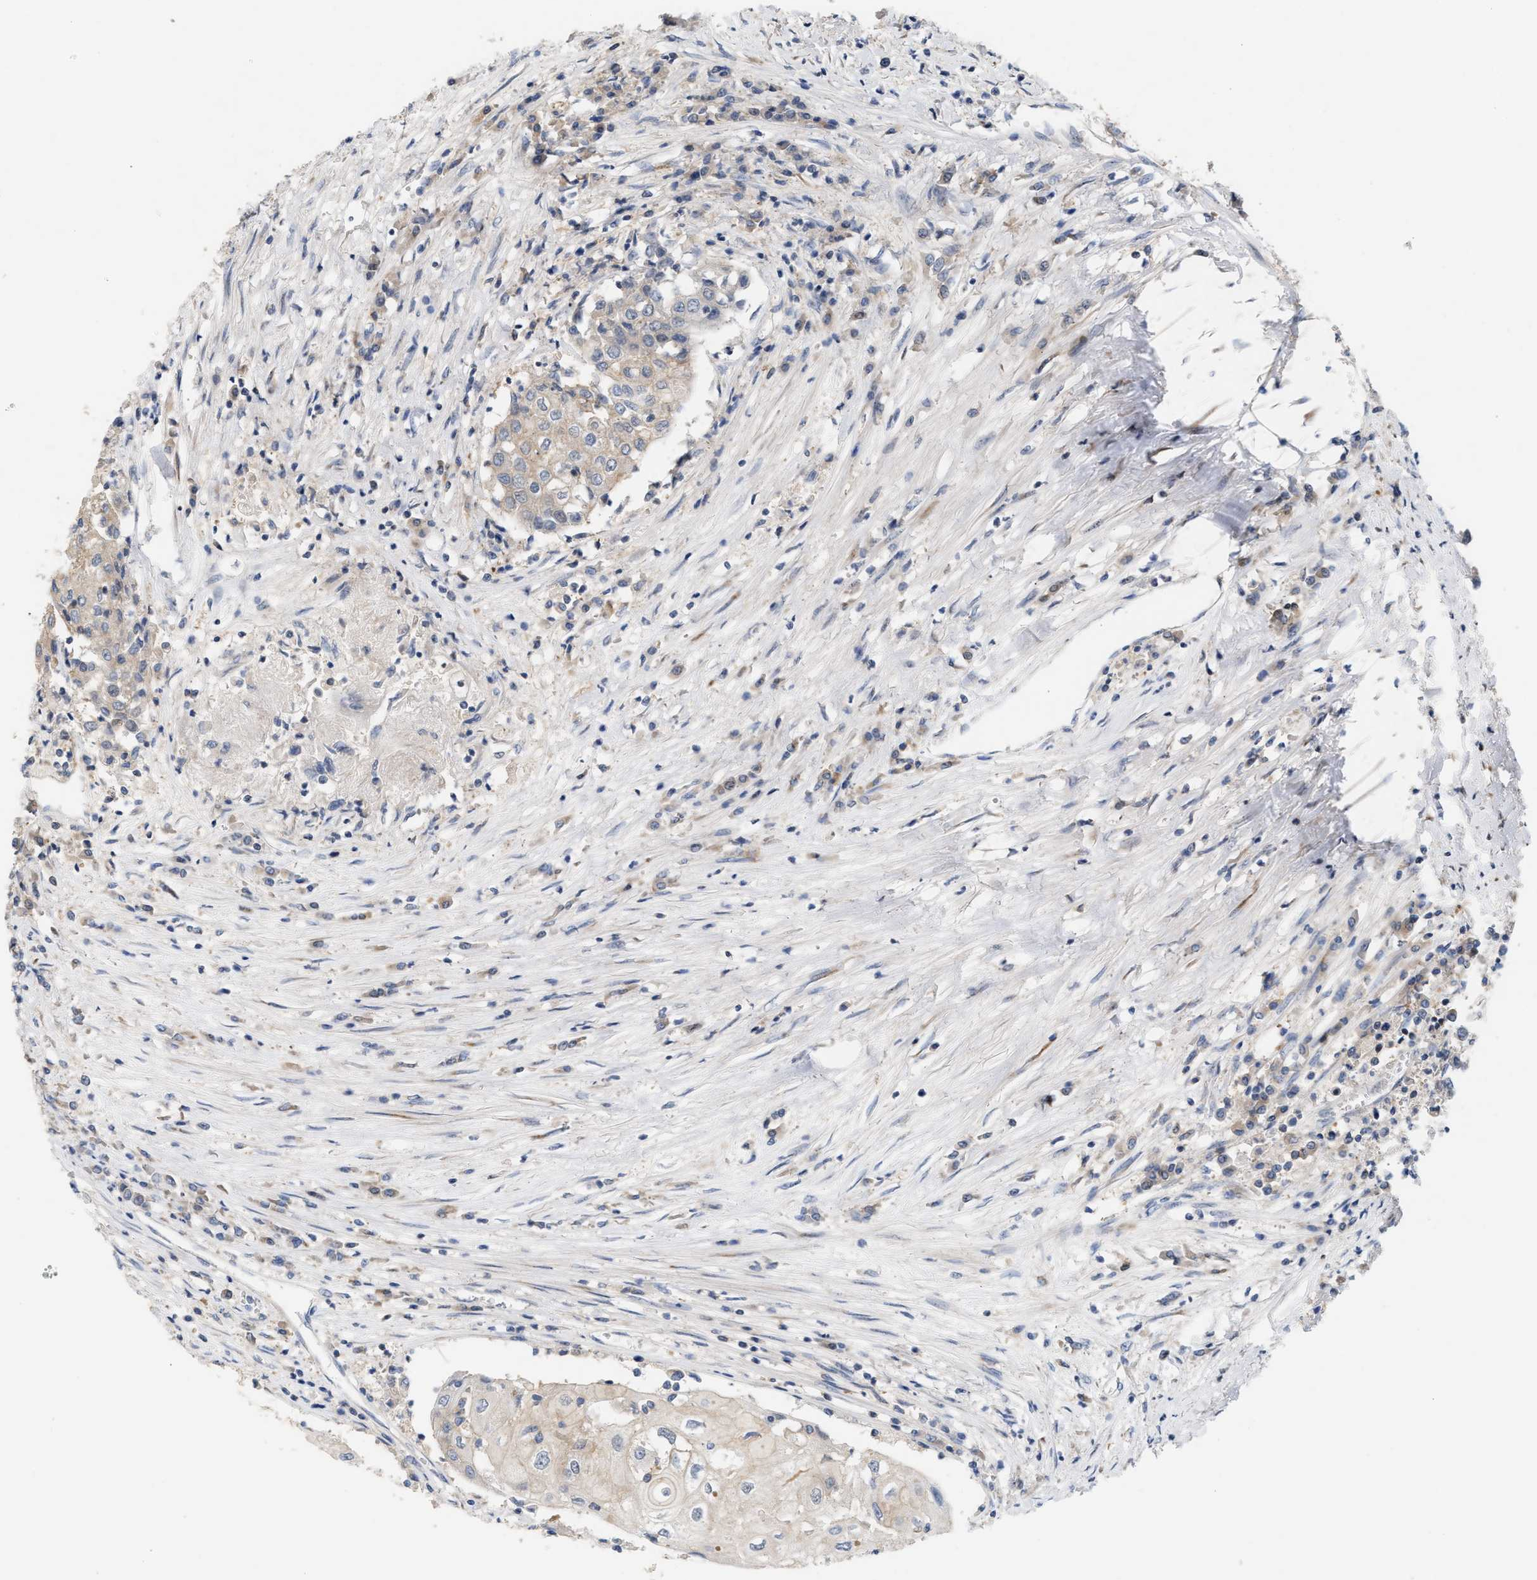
{"staining": {"intensity": "weak", "quantity": "<25%", "location": "cytoplasmic/membranous"}, "tissue": "urothelial cancer", "cell_type": "Tumor cells", "image_type": "cancer", "snomed": [{"axis": "morphology", "description": "Urothelial carcinoma, High grade"}, {"axis": "topography", "description": "Urinary bladder"}], "caption": "There is no significant staining in tumor cells of high-grade urothelial carcinoma.", "gene": "DBNL", "patient": {"sex": "female", "age": 85}}